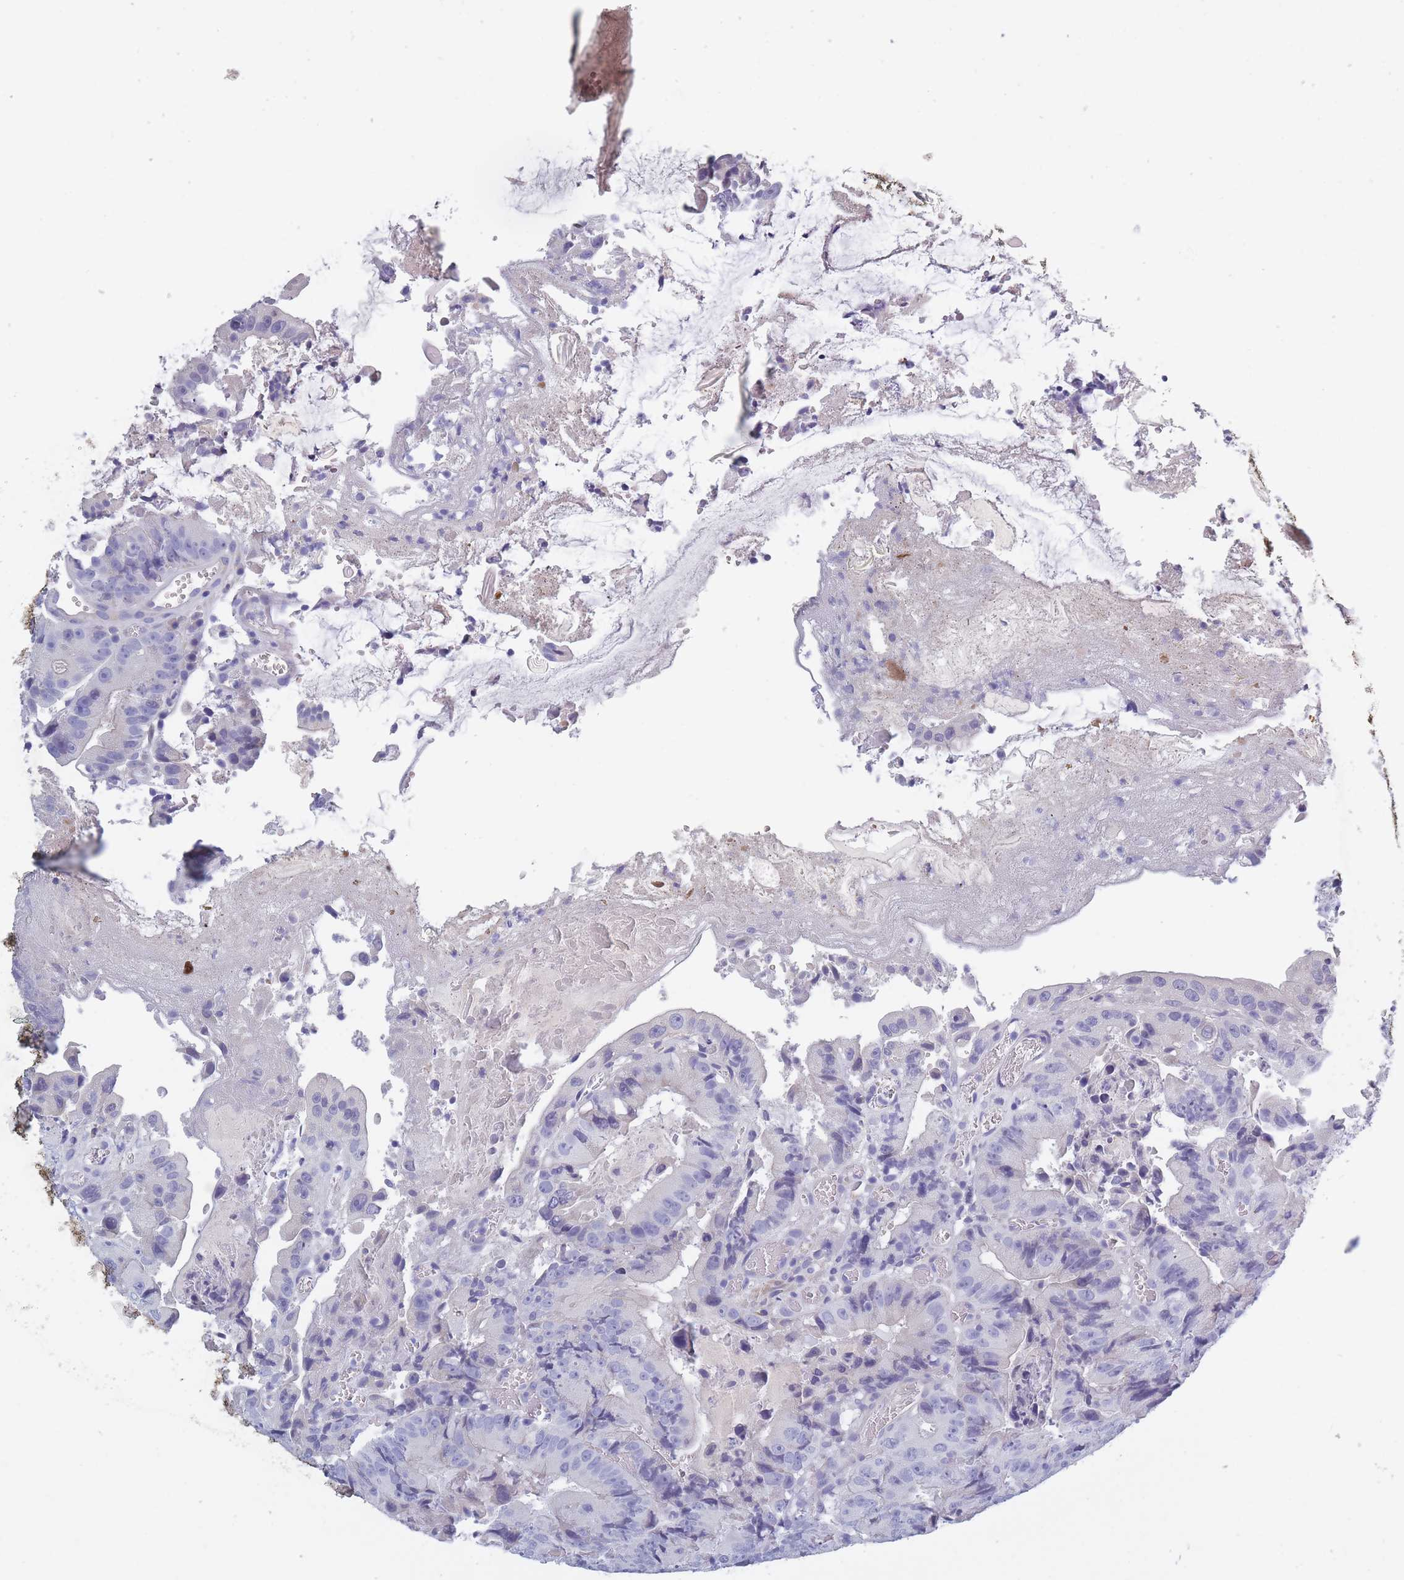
{"staining": {"intensity": "negative", "quantity": "none", "location": "none"}, "tissue": "colorectal cancer", "cell_type": "Tumor cells", "image_type": "cancer", "snomed": [{"axis": "morphology", "description": "Adenocarcinoma, NOS"}, {"axis": "topography", "description": "Colon"}], "caption": "DAB (3,3'-diaminobenzidine) immunohistochemical staining of human colorectal cancer (adenocarcinoma) displays no significant positivity in tumor cells.", "gene": "OR4C5", "patient": {"sex": "female", "age": 86}}